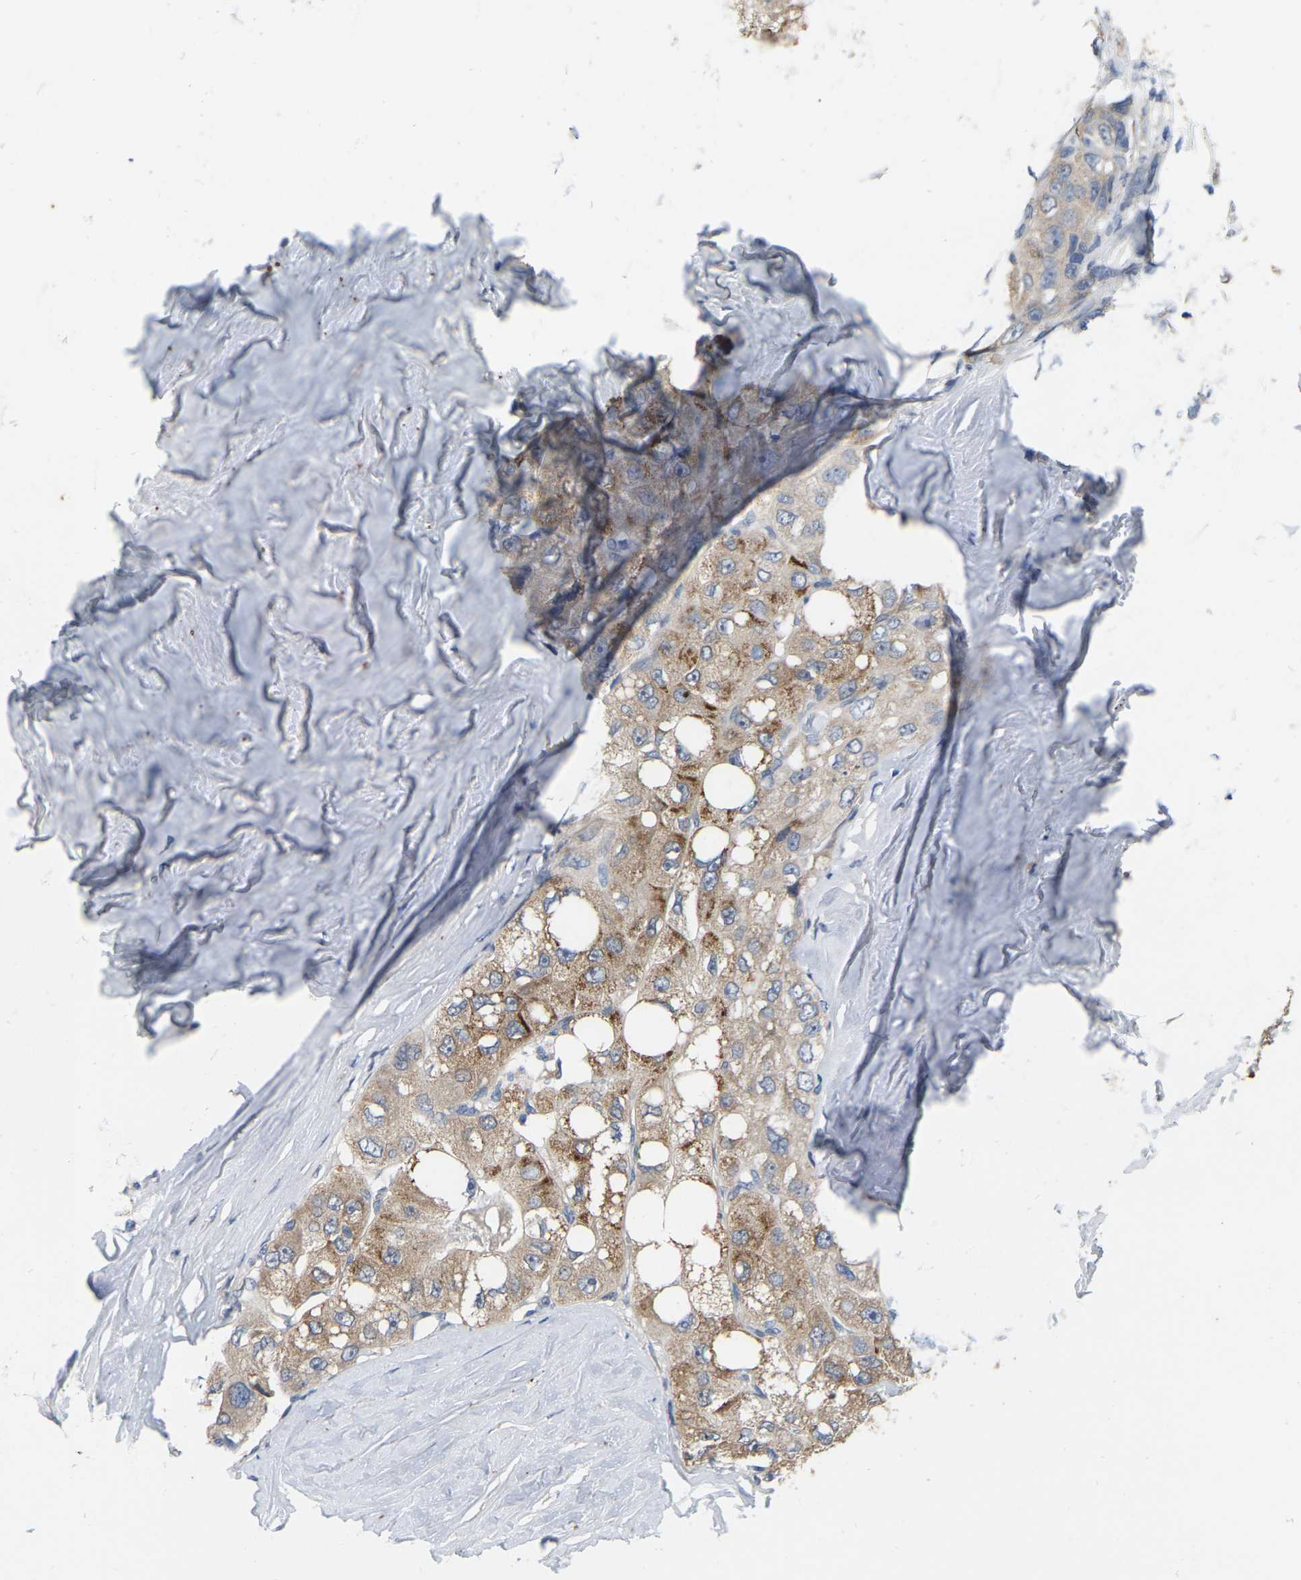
{"staining": {"intensity": "moderate", "quantity": ">75%", "location": "cytoplasmic/membranous"}, "tissue": "liver cancer", "cell_type": "Tumor cells", "image_type": "cancer", "snomed": [{"axis": "morphology", "description": "Carcinoma, Hepatocellular, NOS"}, {"axis": "topography", "description": "Liver"}], "caption": "Immunohistochemistry photomicrograph of neoplastic tissue: hepatocellular carcinoma (liver) stained using IHC exhibits medium levels of moderate protein expression localized specifically in the cytoplasmic/membranous of tumor cells, appearing as a cytoplasmic/membranous brown color.", "gene": "SSH1", "patient": {"sex": "male", "age": 80}}